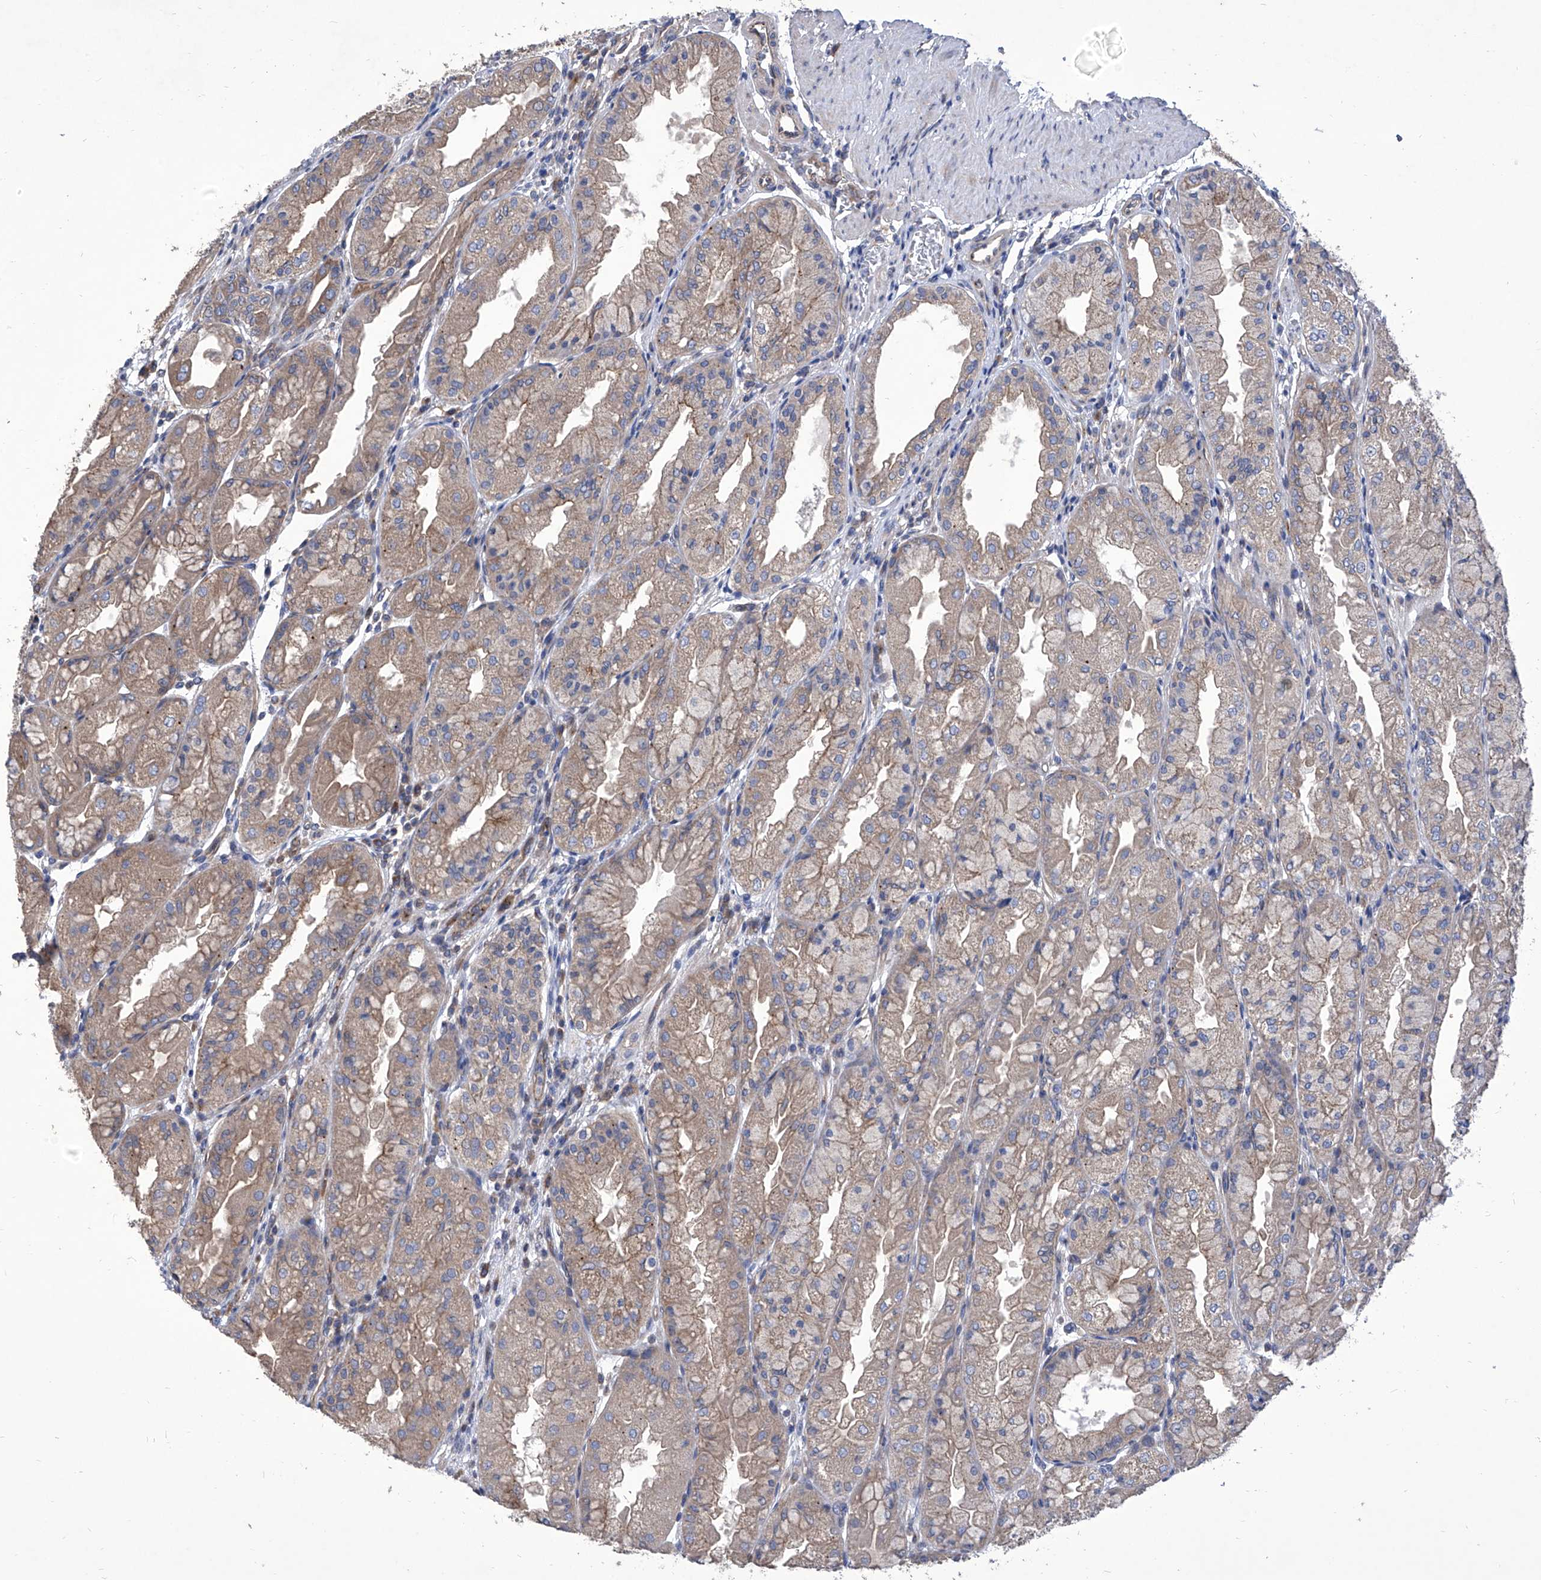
{"staining": {"intensity": "moderate", "quantity": "25%-75%", "location": "cytoplasmic/membranous"}, "tissue": "stomach", "cell_type": "Glandular cells", "image_type": "normal", "snomed": [{"axis": "morphology", "description": "Normal tissue, NOS"}, {"axis": "topography", "description": "Stomach, upper"}], "caption": "Protein analysis of benign stomach demonstrates moderate cytoplasmic/membranous staining in about 25%-75% of glandular cells. (IHC, brightfield microscopy, high magnification).", "gene": "TJAP1", "patient": {"sex": "male", "age": 47}}